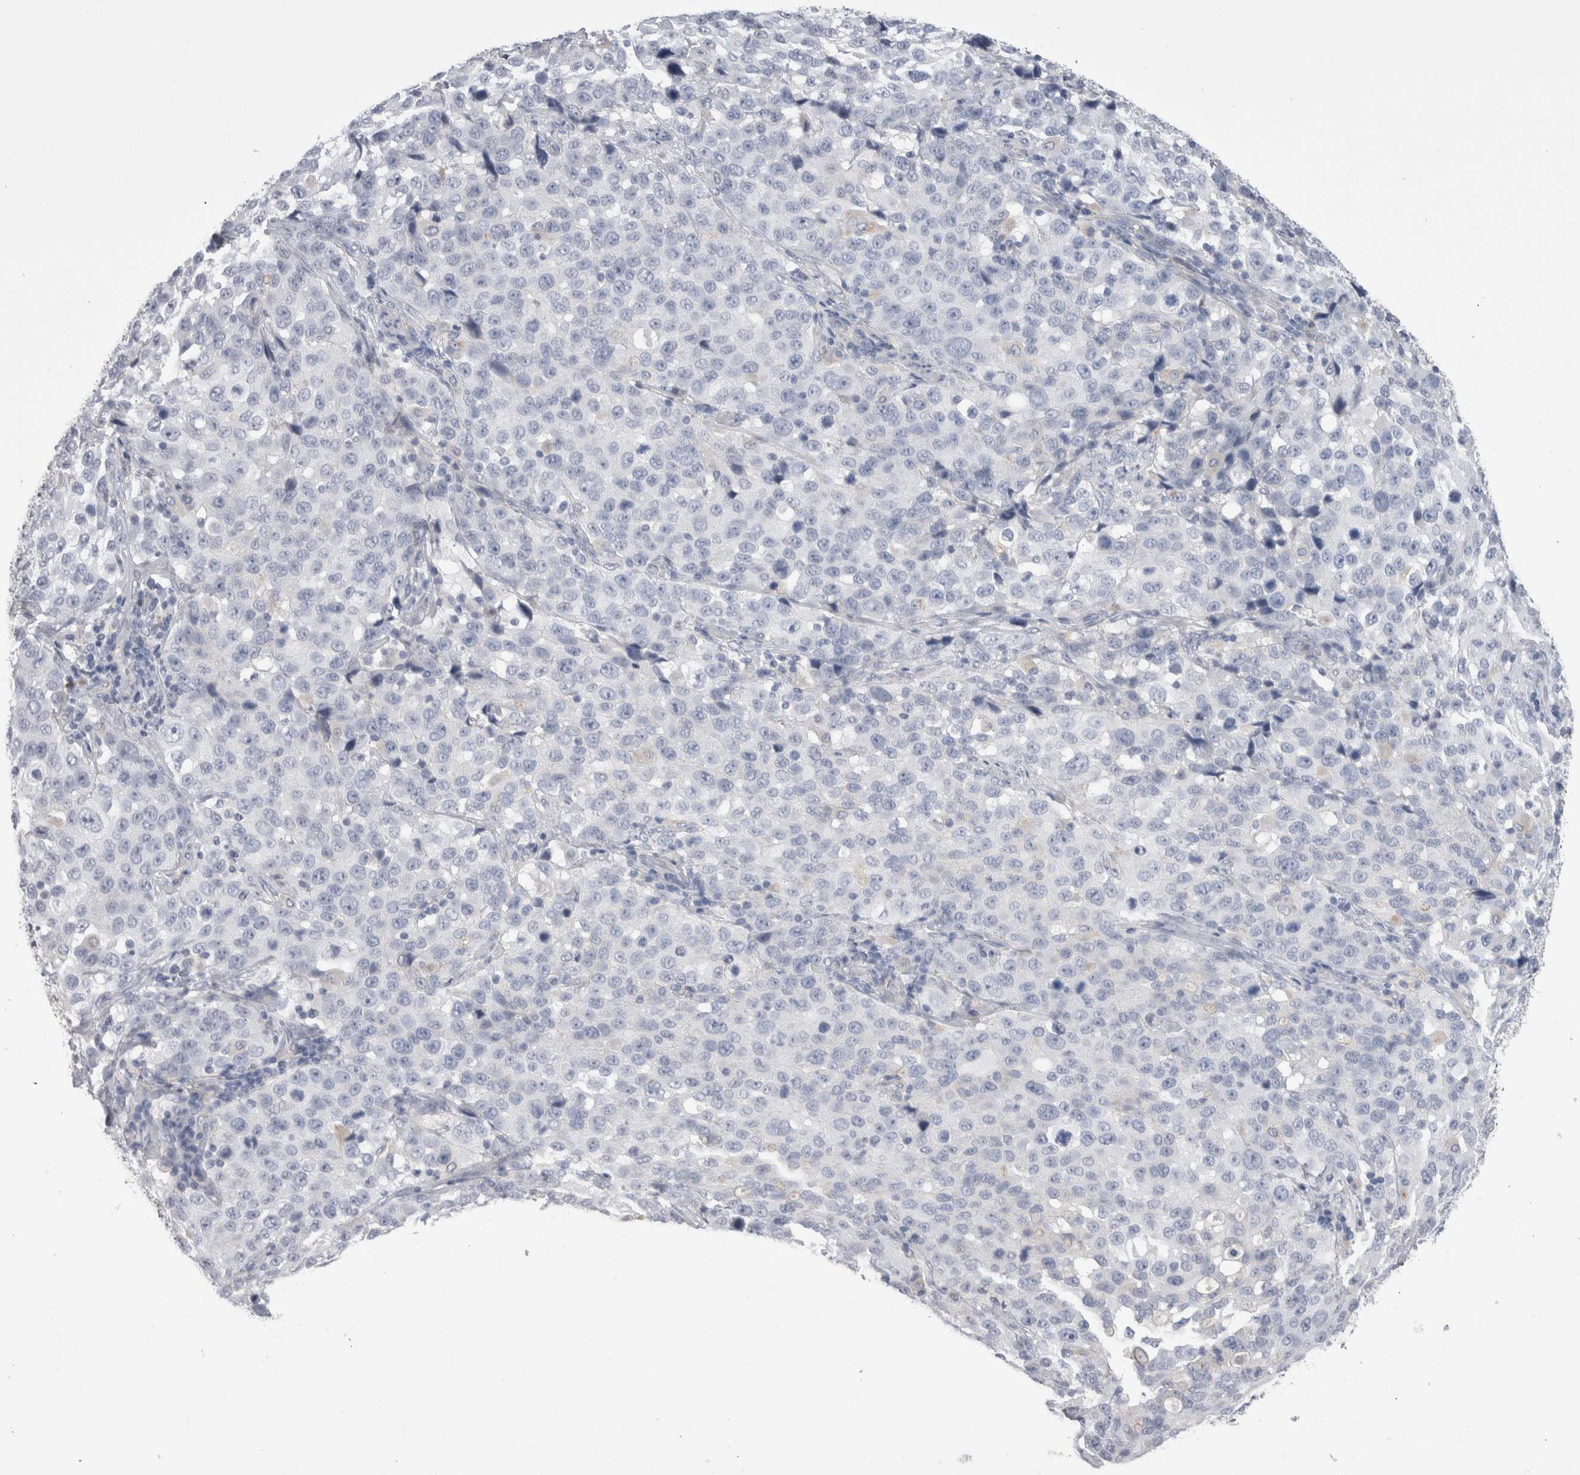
{"staining": {"intensity": "negative", "quantity": "none", "location": "none"}, "tissue": "stomach cancer", "cell_type": "Tumor cells", "image_type": "cancer", "snomed": [{"axis": "morphology", "description": "Normal tissue, NOS"}, {"axis": "morphology", "description": "Adenocarcinoma, NOS"}, {"axis": "topography", "description": "Stomach"}], "caption": "Stomach cancer (adenocarcinoma) stained for a protein using immunohistochemistry (IHC) demonstrates no staining tumor cells.", "gene": "EPDR1", "patient": {"sex": "male", "age": 48}}